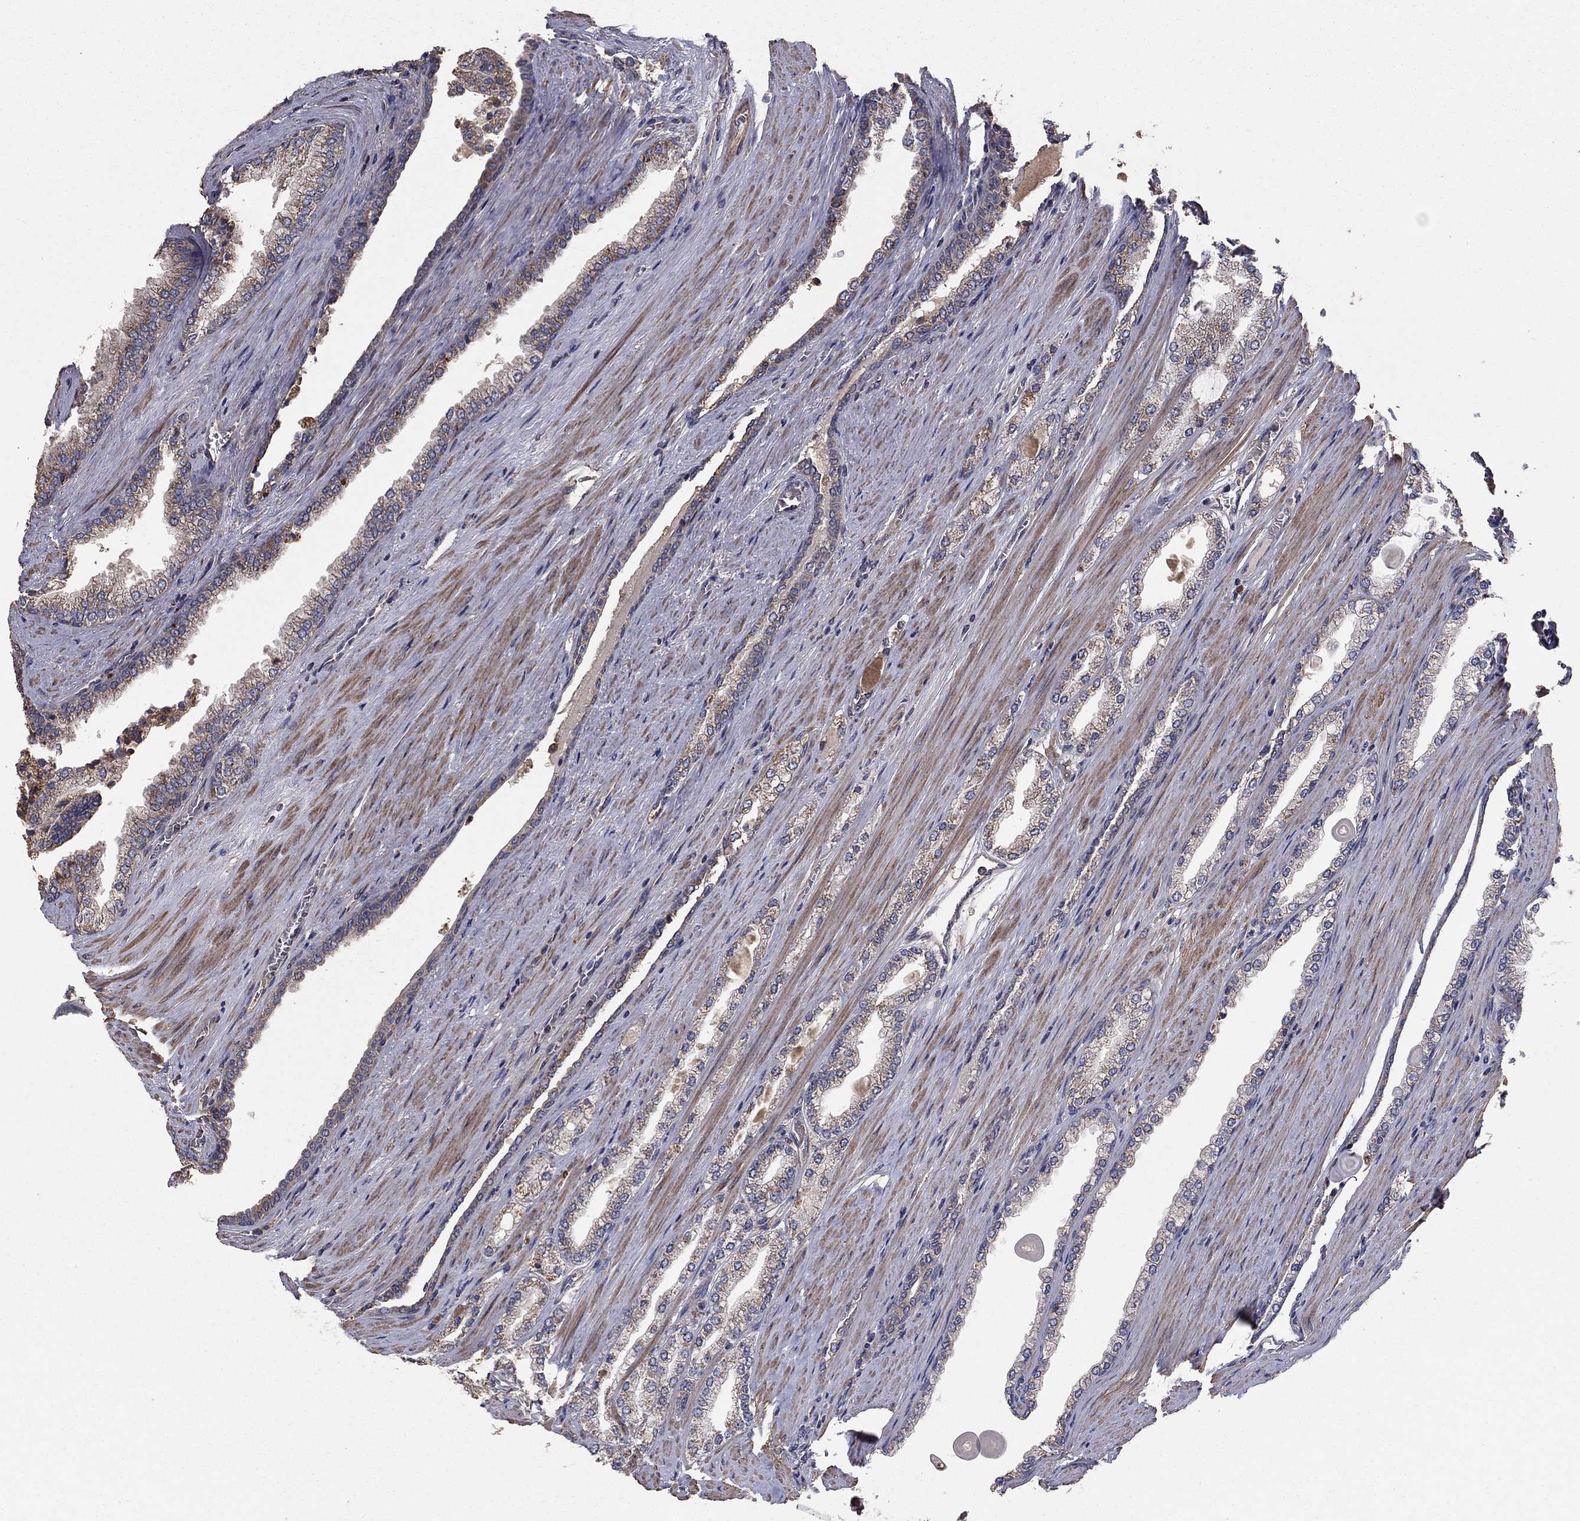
{"staining": {"intensity": "moderate", "quantity": "<25%", "location": "cytoplasmic/membranous"}, "tissue": "prostate cancer", "cell_type": "Tumor cells", "image_type": "cancer", "snomed": [{"axis": "morphology", "description": "Adenocarcinoma, Low grade"}, {"axis": "topography", "description": "Prostate"}], "caption": "The histopathology image displays a brown stain indicating the presence of a protein in the cytoplasmic/membranous of tumor cells in prostate cancer. (DAB (3,3'-diaminobenzidine) IHC with brightfield microscopy, high magnification).", "gene": "FLT4", "patient": {"sex": "male", "age": 72}}